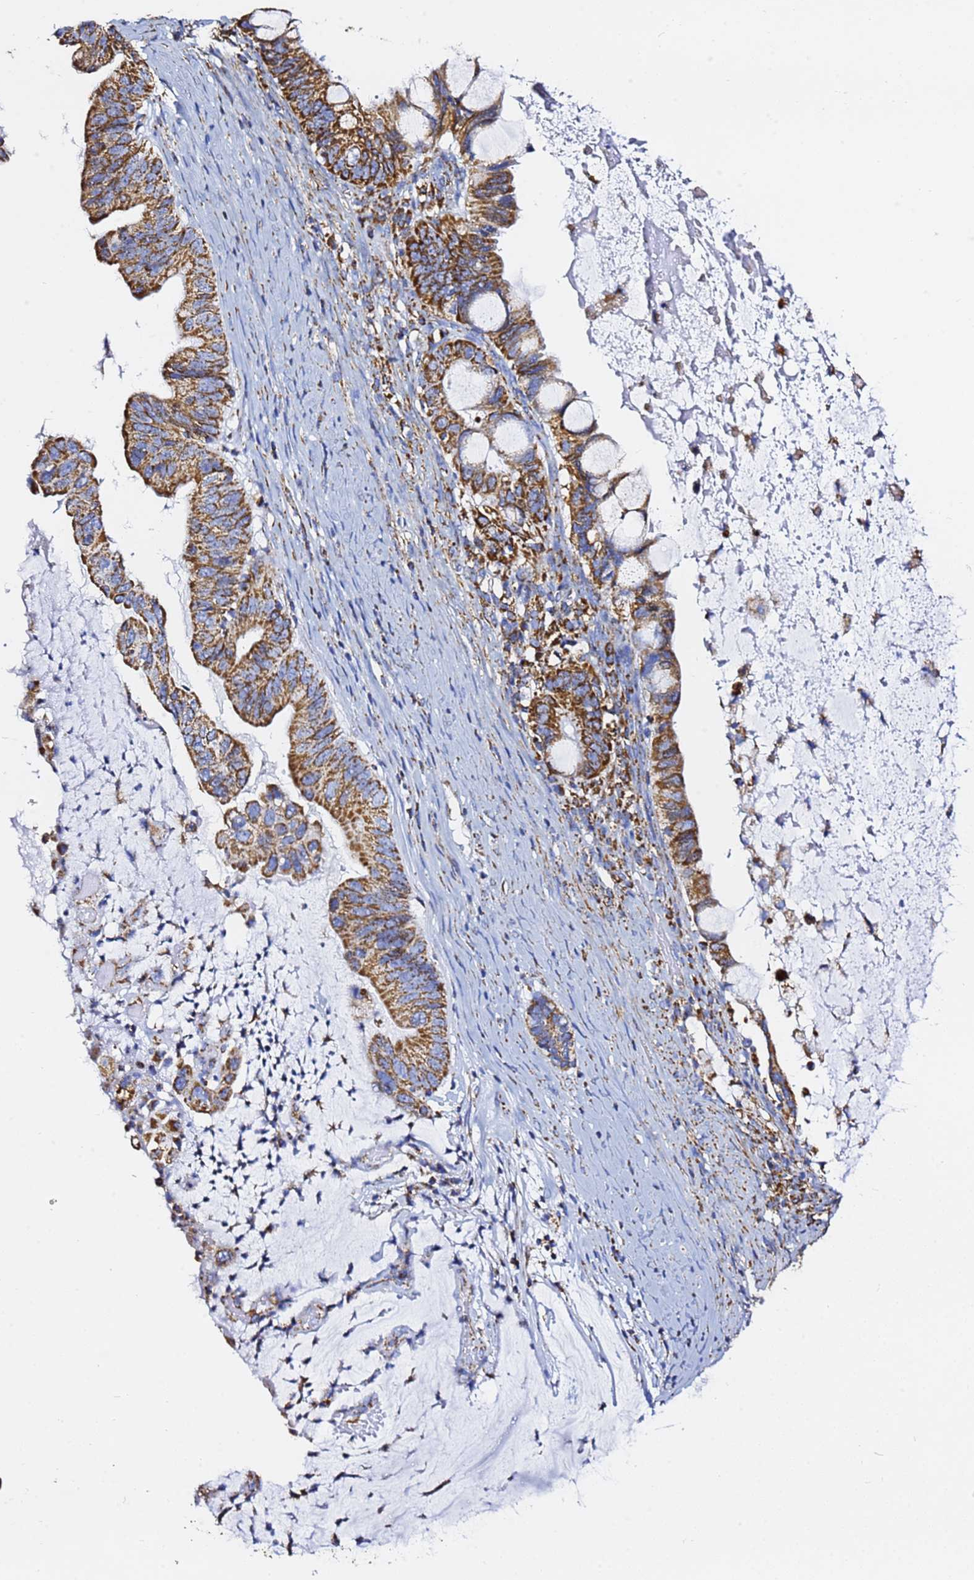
{"staining": {"intensity": "strong", "quantity": ">75%", "location": "cytoplasmic/membranous"}, "tissue": "ovarian cancer", "cell_type": "Tumor cells", "image_type": "cancer", "snomed": [{"axis": "morphology", "description": "Cystadenocarcinoma, mucinous, NOS"}, {"axis": "topography", "description": "Ovary"}], "caption": "Immunohistochemical staining of mucinous cystadenocarcinoma (ovarian) displays high levels of strong cytoplasmic/membranous staining in about >75% of tumor cells. (brown staining indicates protein expression, while blue staining denotes nuclei).", "gene": "PHB2", "patient": {"sex": "female", "age": 61}}